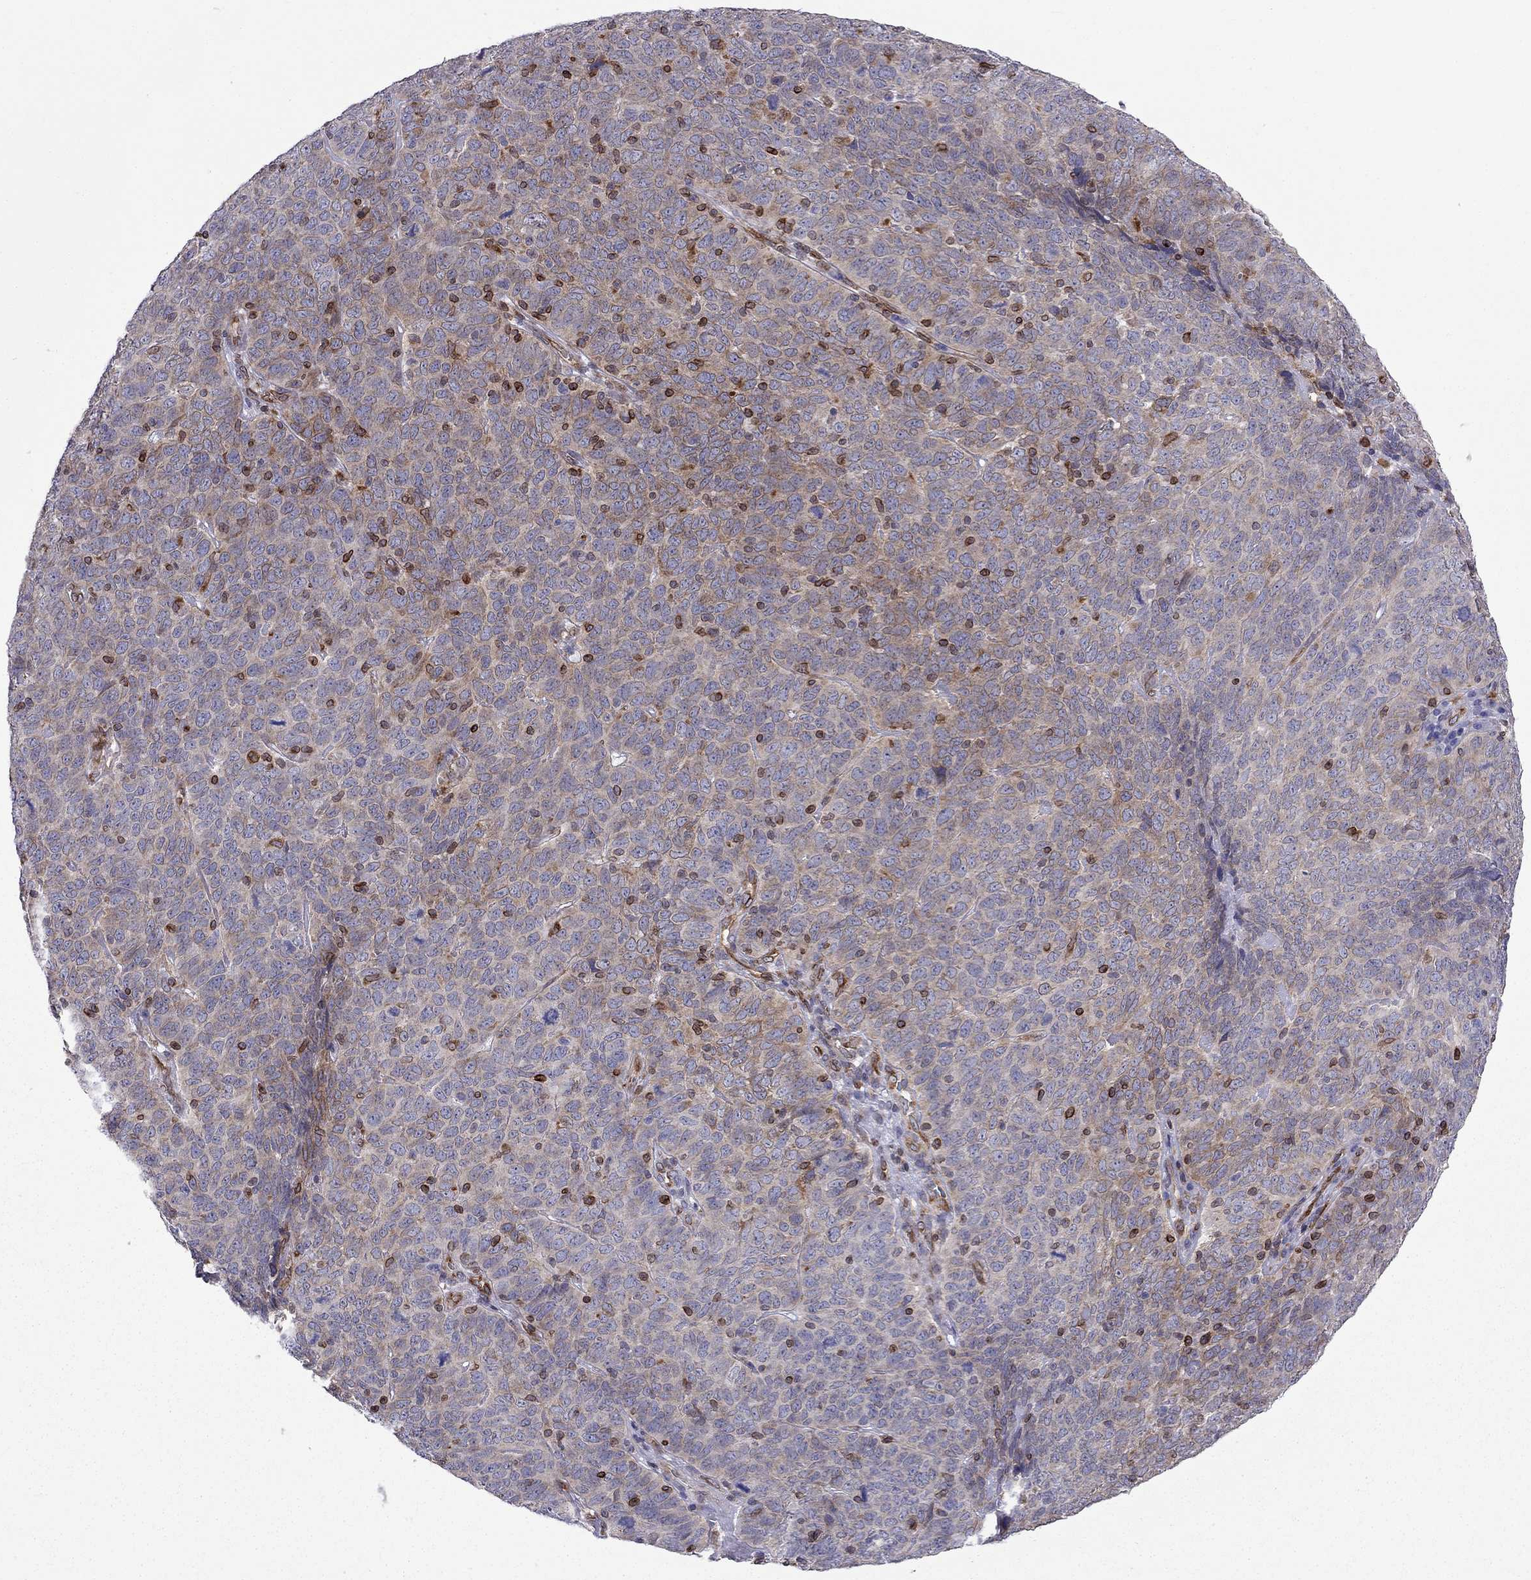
{"staining": {"intensity": "negative", "quantity": "none", "location": "none"}, "tissue": "skin cancer", "cell_type": "Tumor cells", "image_type": "cancer", "snomed": [{"axis": "morphology", "description": "Squamous cell carcinoma, NOS"}, {"axis": "topography", "description": "Skin"}, {"axis": "topography", "description": "Anal"}], "caption": "This is an IHC histopathology image of skin squamous cell carcinoma. There is no expression in tumor cells.", "gene": "GNAL", "patient": {"sex": "female", "age": 51}}